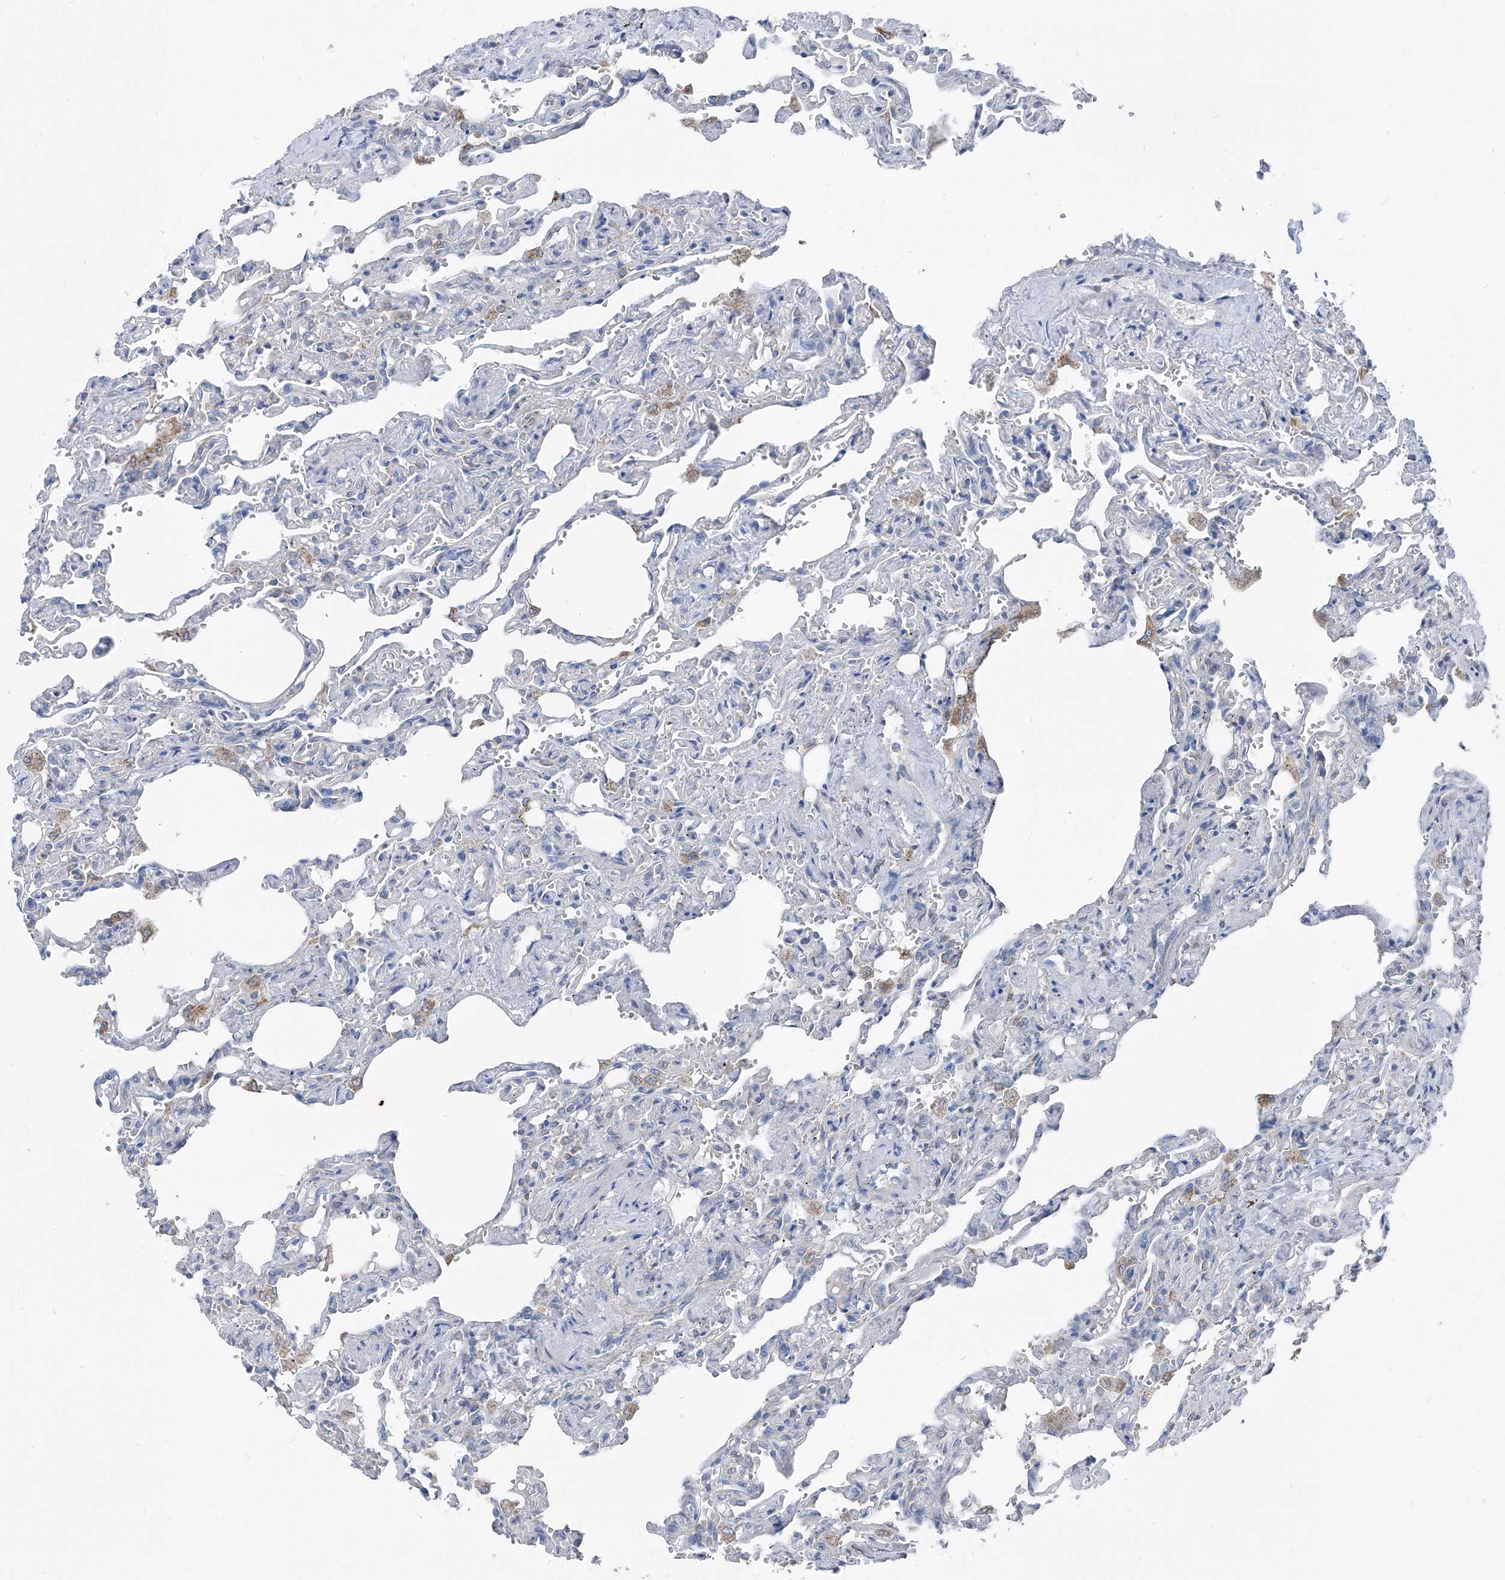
{"staining": {"intensity": "negative", "quantity": "none", "location": "none"}, "tissue": "lung", "cell_type": "Alveolar cells", "image_type": "normal", "snomed": [{"axis": "morphology", "description": "Normal tissue, NOS"}, {"axis": "topography", "description": "Lung"}], "caption": "An immunohistochemistry micrograph of unremarkable lung is shown. There is no staining in alveolar cells of lung.", "gene": "AGPS", "patient": {"sex": "male", "age": 21}}